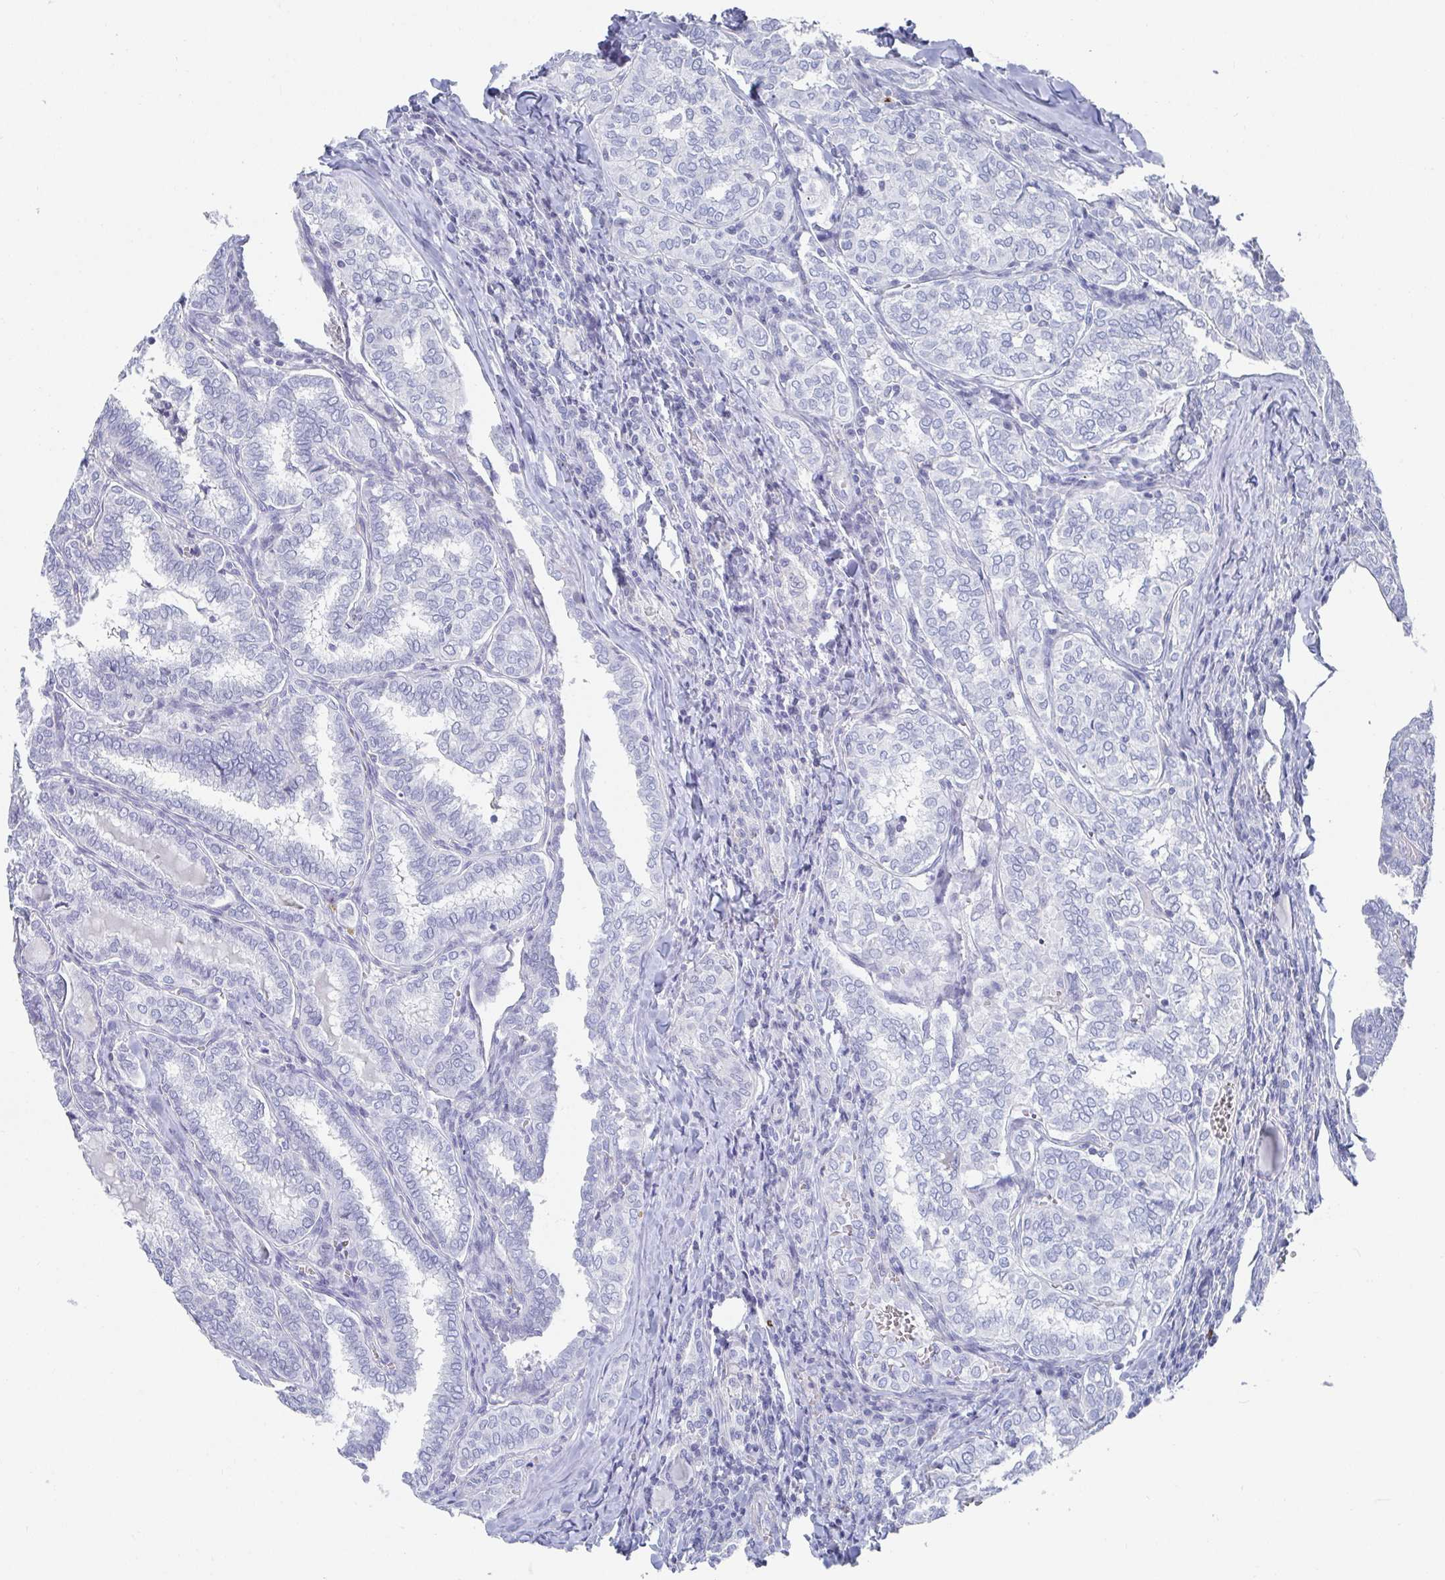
{"staining": {"intensity": "negative", "quantity": "none", "location": "none"}, "tissue": "thyroid cancer", "cell_type": "Tumor cells", "image_type": "cancer", "snomed": [{"axis": "morphology", "description": "Papillary adenocarcinoma, NOS"}, {"axis": "topography", "description": "Thyroid gland"}], "caption": "Tumor cells are negative for brown protein staining in thyroid cancer (papillary adenocarcinoma).", "gene": "ZFP82", "patient": {"sex": "female", "age": 30}}